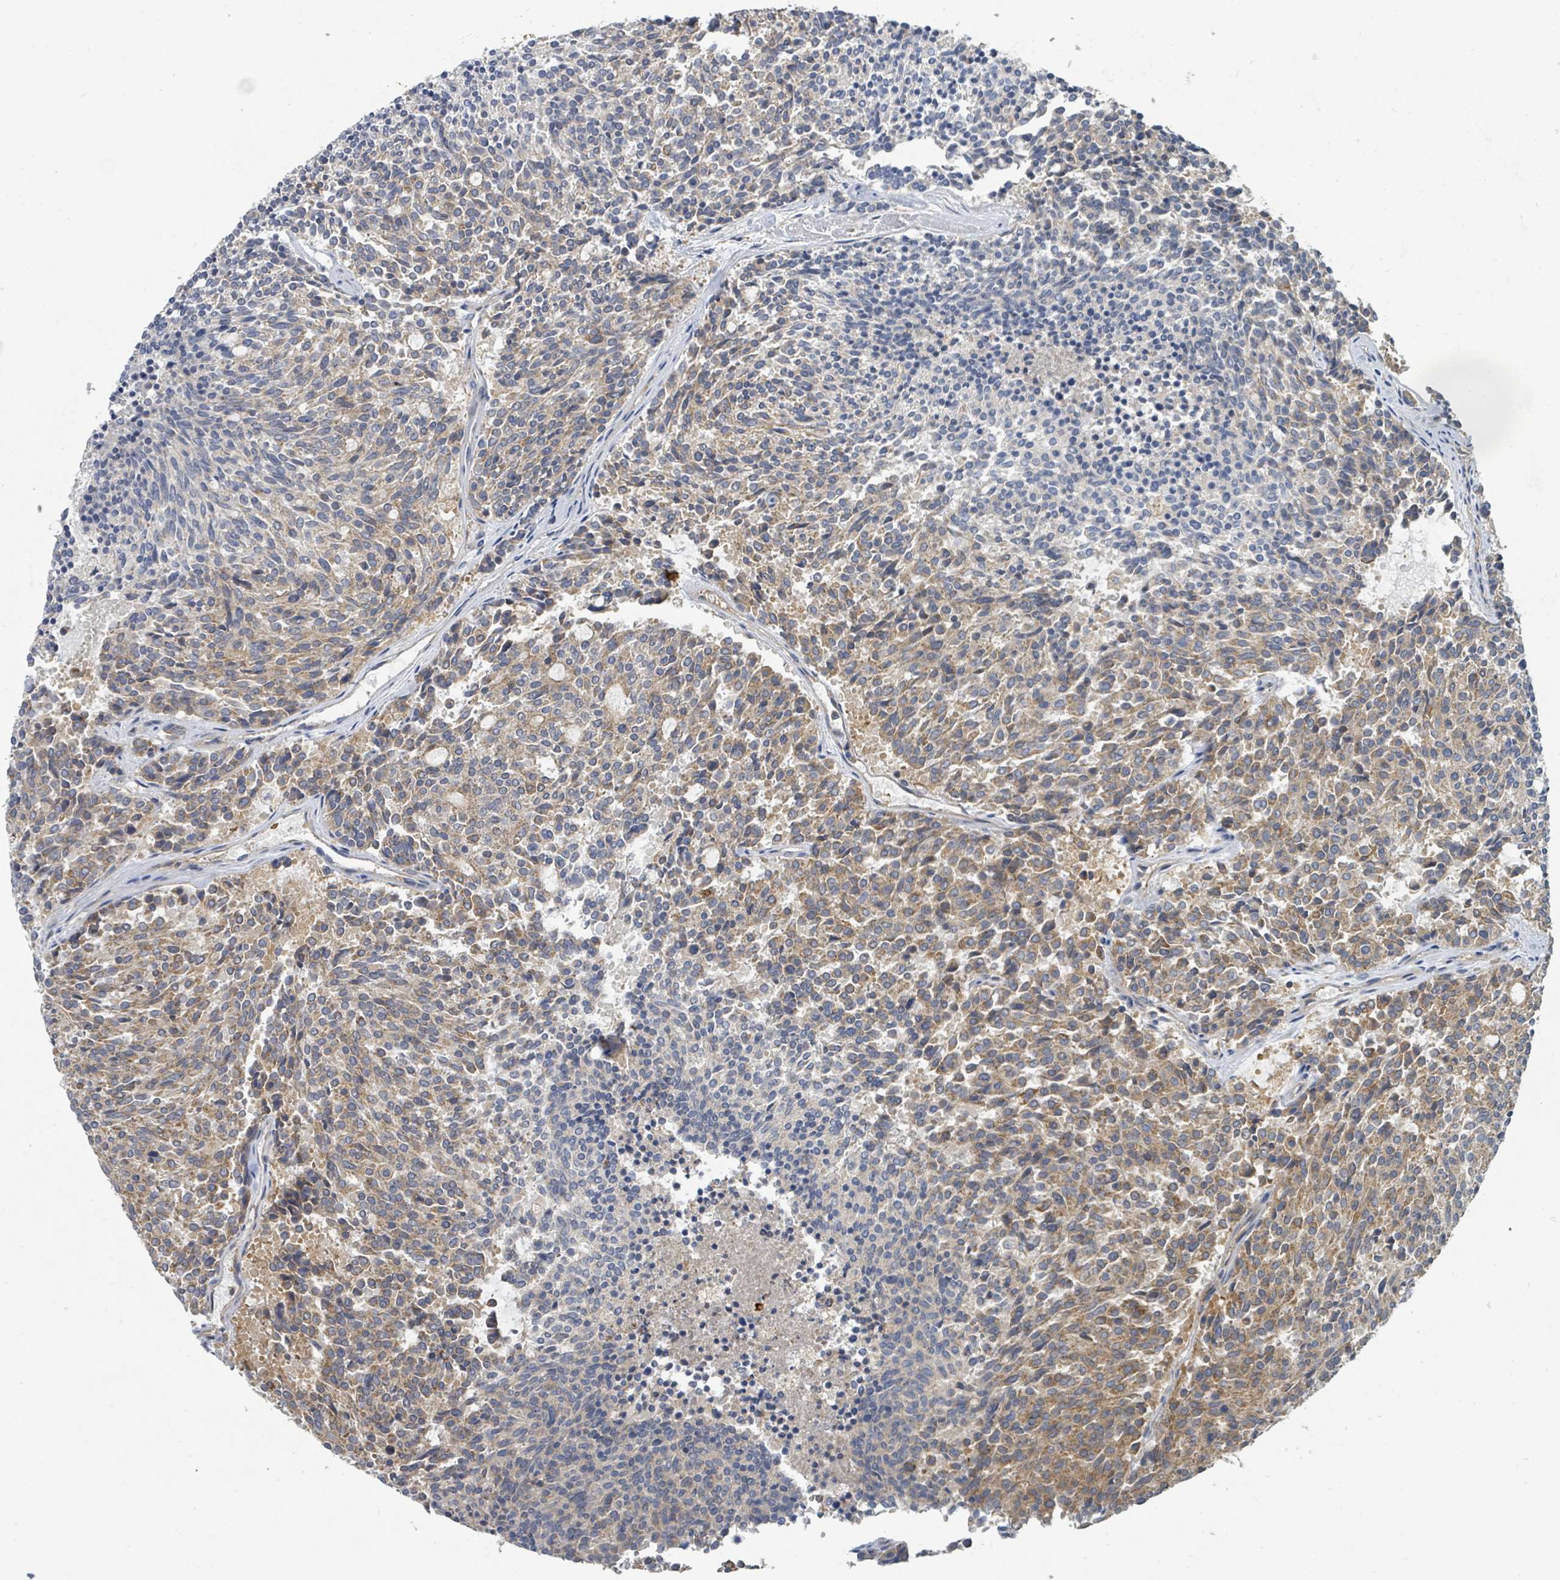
{"staining": {"intensity": "moderate", "quantity": "25%-75%", "location": "cytoplasmic/membranous"}, "tissue": "carcinoid", "cell_type": "Tumor cells", "image_type": "cancer", "snomed": [{"axis": "morphology", "description": "Carcinoid, malignant, NOS"}, {"axis": "topography", "description": "Pancreas"}], "caption": "Immunohistochemistry (IHC) of carcinoid (malignant) shows medium levels of moderate cytoplasmic/membranous staining in approximately 25%-75% of tumor cells. The protein is shown in brown color, while the nuclei are stained blue.", "gene": "BOLA2B", "patient": {"sex": "female", "age": 54}}